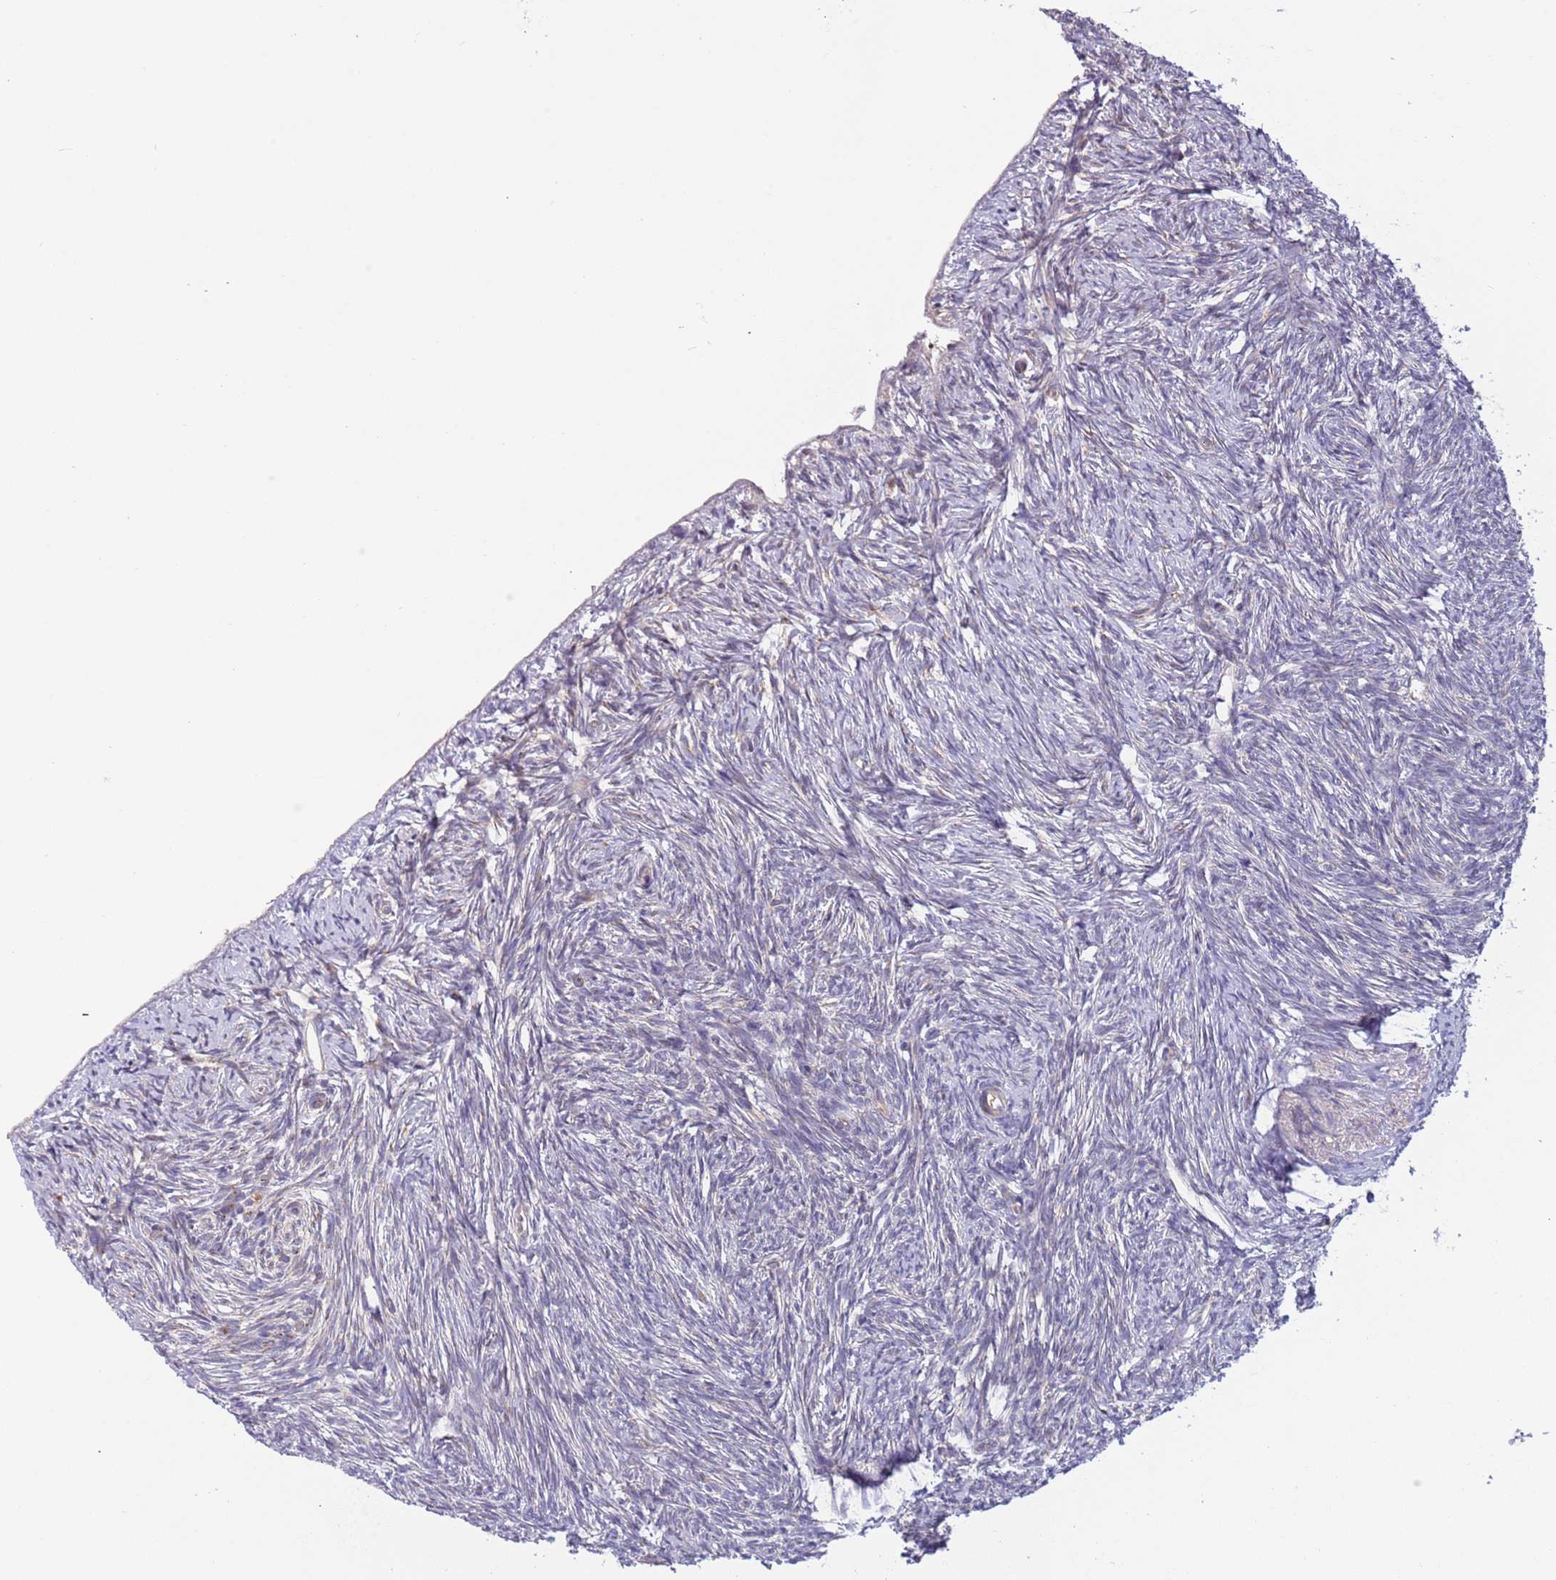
{"staining": {"intensity": "negative", "quantity": "none", "location": "none"}, "tissue": "ovary", "cell_type": "Ovarian stroma cells", "image_type": "normal", "snomed": [{"axis": "morphology", "description": "Normal tissue, NOS"}, {"axis": "topography", "description": "Ovary"}], "caption": "Immunohistochemistry (IHC) image of benign human ovary stained for a protein (brown), which demonstrates no positivity in ovarian stroma cells.", "gene": "BTBD7", "patient": {"sex": "female", "age": 51}}